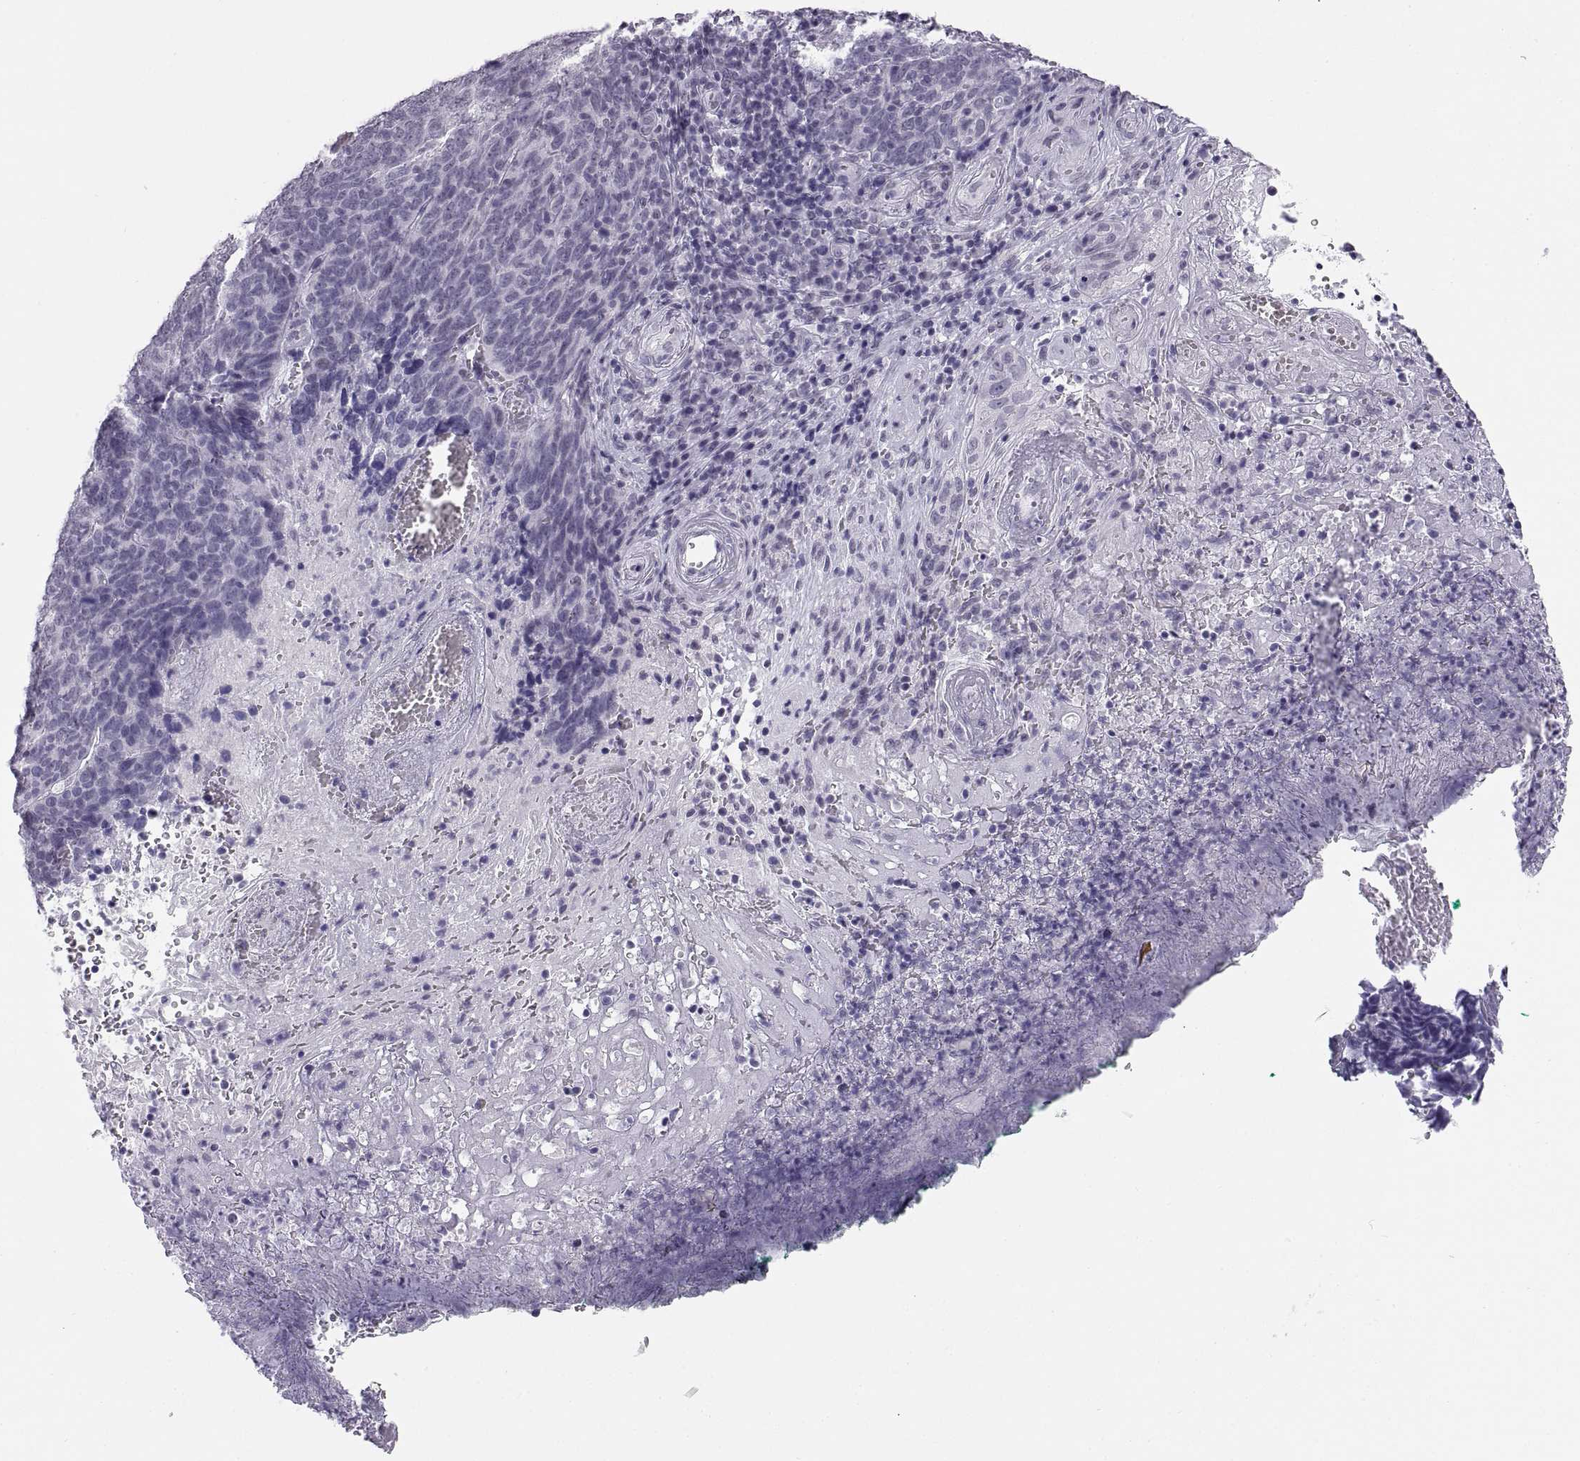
{"staining": {"intensity": "negative", "quantity": "none", "location": "none"}, "tissue": "skin cancer", "cell_type": "Tumor cells", "image_type": "cancer", "snomed": [{"axis": "morphology", "description": "Squamous cell carcinoma, NOS"}, {"axis": "topography", "description": "Skin"}, {"axis": "topography", "description": "Anal"}], "caption": "The micrograph shows no staining of tumor cells in skin cancer (squamous cell carcinoma).", "gene": "CARTPT", "patient": {"sex": "female", "age": 51}}